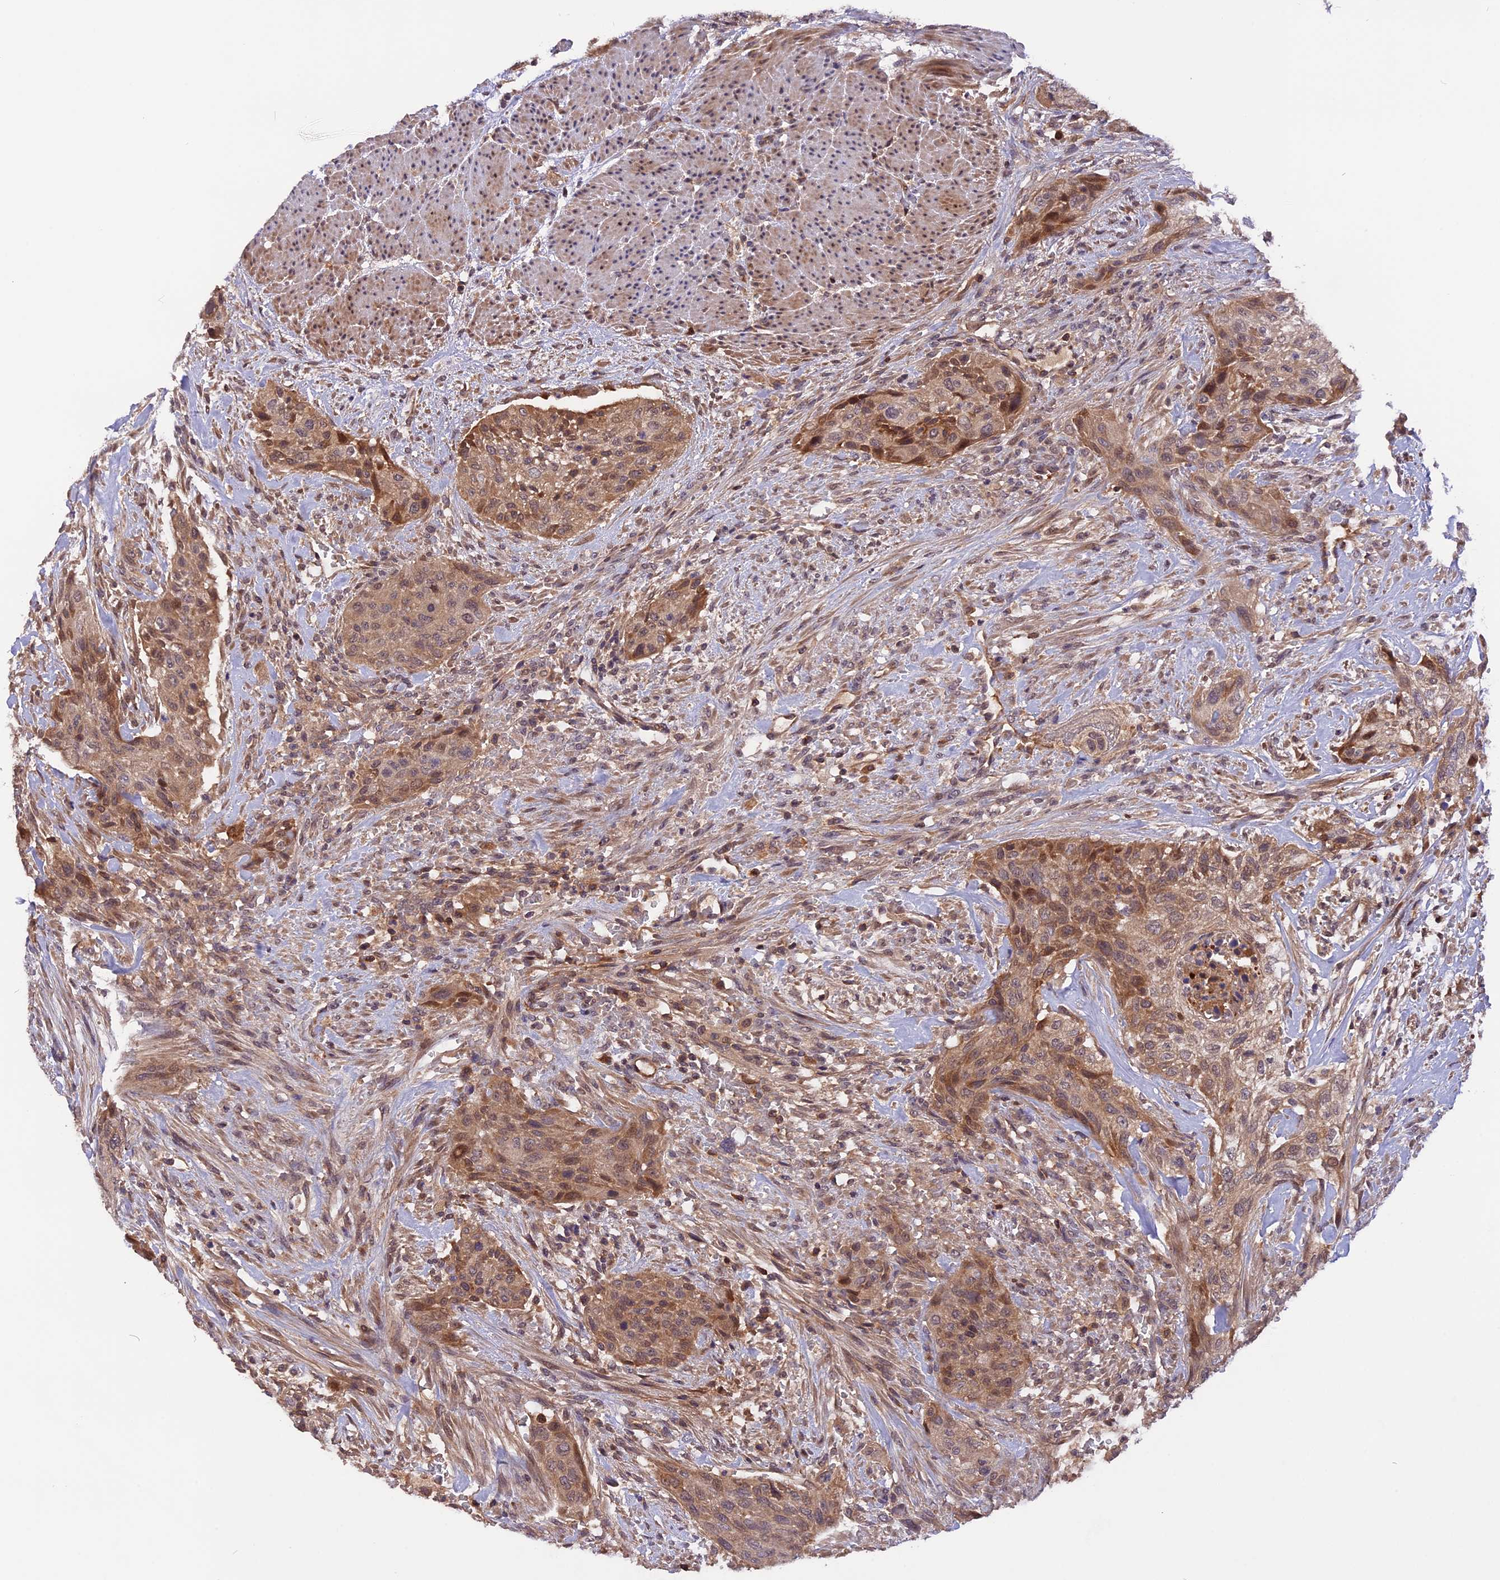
{"staining": {"intensity": "moderate", "quantity": ">75%", "location": "cytoplasmic/membranous"}, "tissue": "urothelial cancer", "cell_type": "Tumor cells", "image_type": "cancer", "snomed": [{"axis": "morphology", "description": "Urothelial carcinoma, High grade"}, {"axis": "topography", "description": "Urinary bladder"}], "caption": "Immunohistochemistry photomicrograph of urothelial cancer stained for a protein (brown), which demonstrates medium levels of moderate cytoplasmic/membranous positivity in about >75% of tumor cells.", "gene": "MARK4", "patient": {"sex": "male", "age": 35}}